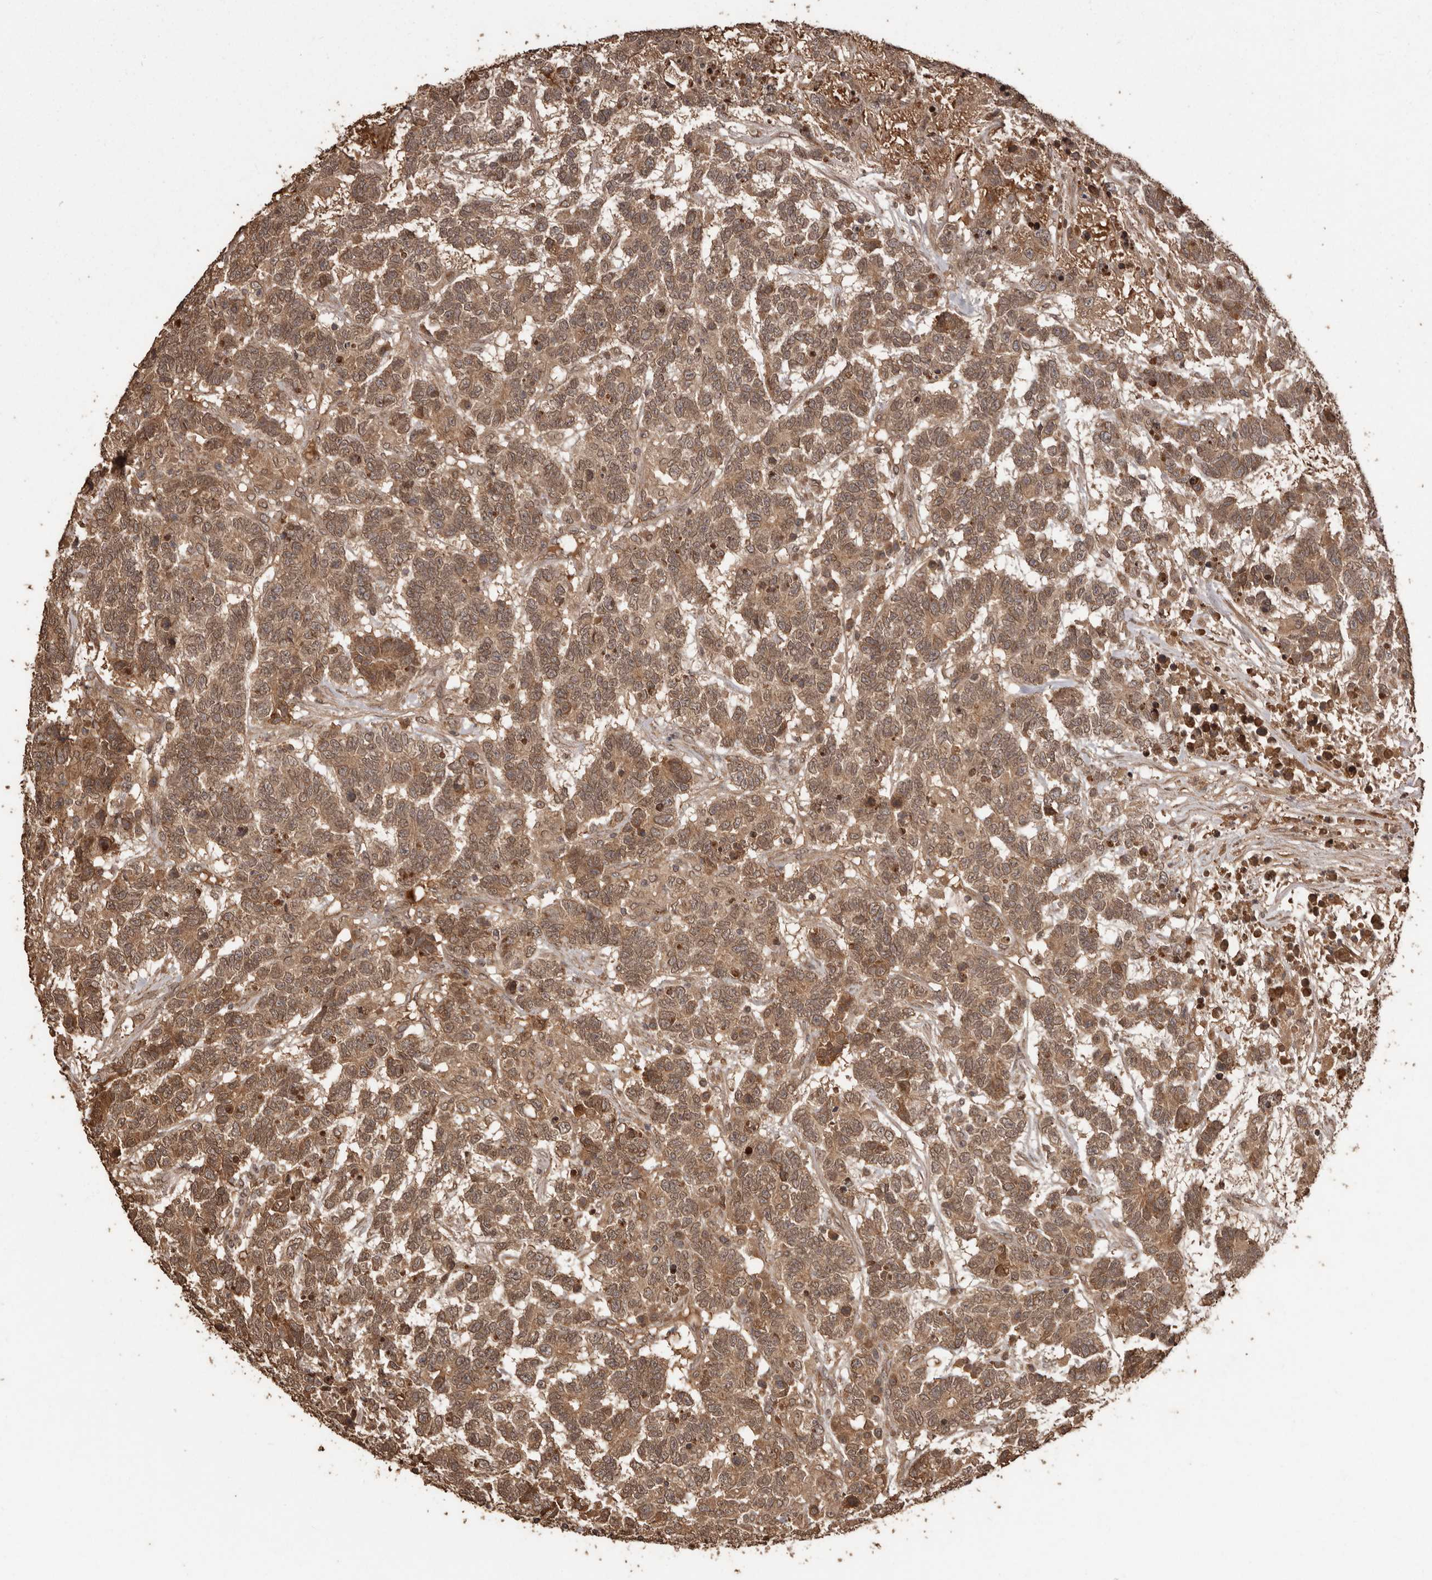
{"staining": {"intensity": "moderate", "quantity": ">75%", "location": "cytoplasmic/membranous,nuclear"}, "tissue": "testis cancer", "cell_type": "Tumor cells", "image_type": "cancer", "snomed": [{"axis": "morphology", "description": "Carcinoma, Embryonal, NOS"}, {"axis": "topography", "description": "Testis"}], "caption": "Testis cancer was stained to show a protein in brown. There is medium levels of moderate cytoplasmic/membranous and nuclear staining in about >75% of tumor cells. (DAB IHC with brightfield microscopy, high magnification).", "gene": "NUP43", "patient": {"sex": "male", "age": 26}}